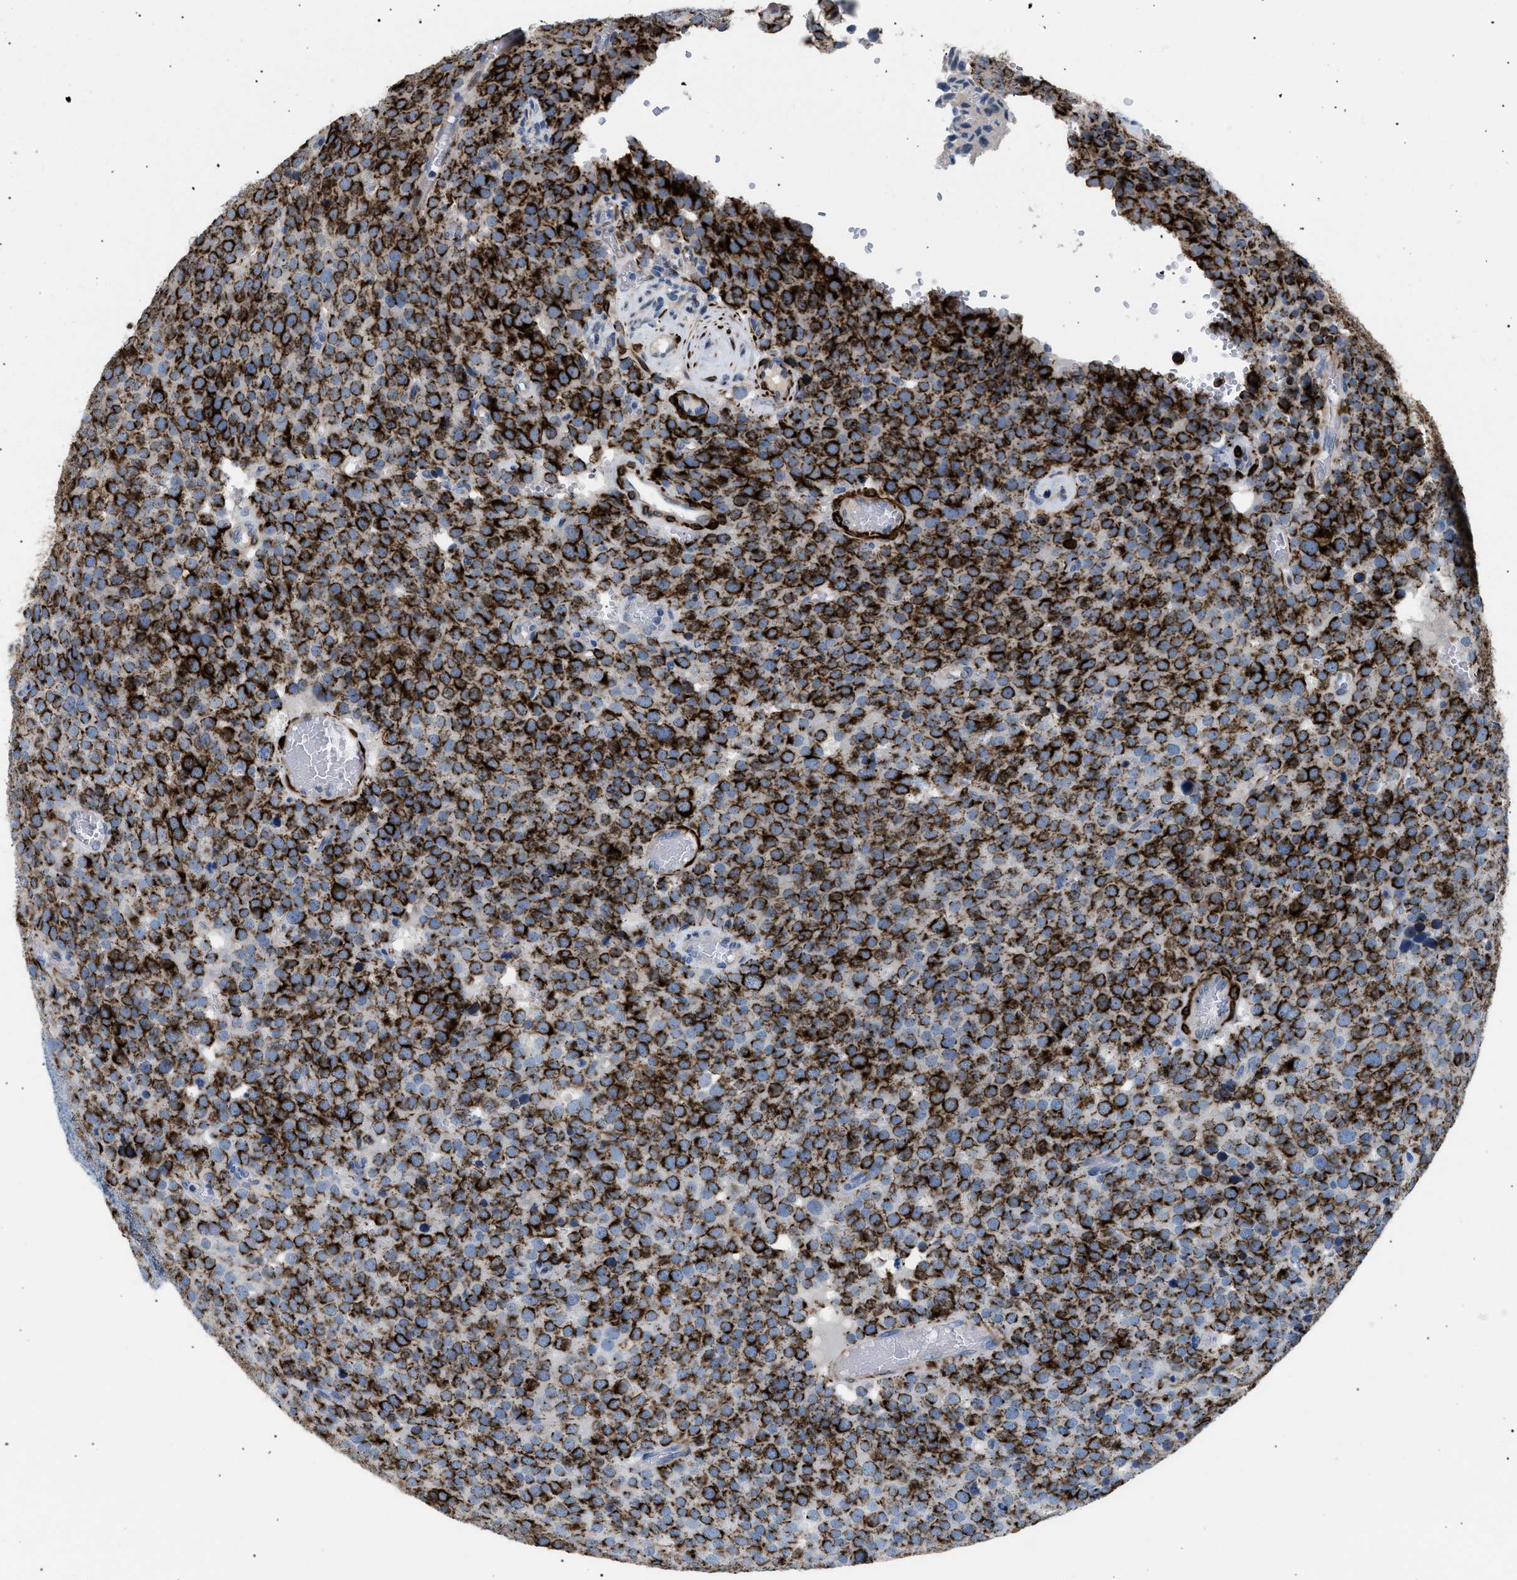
{"staining": {"intensity": "strong", "quantity": ">75%", "location": "cytoplasmic/membranous"}, "tissue": "testis cancer", "cell_type": "Tumor cells", "image_type": "cancer", "snomed": [{"axis": "morphology", "description": "Normal tissue, NOS"}, {"axis": "morphology", "description": "Seminoma, NOS"}, {"axis": "topography", "description": "Testis"}], "caption": "Immunohistochemical staining of human testis cancer (seminoma) displays strong cytoplasmic/membranous protein expression in approximately >75% of tumor cells. (DAB IHC, brown staining for protein, blue staining for nuclei).", "gene": "ICA1", "patient": {"sex": "male", "age": 71}}